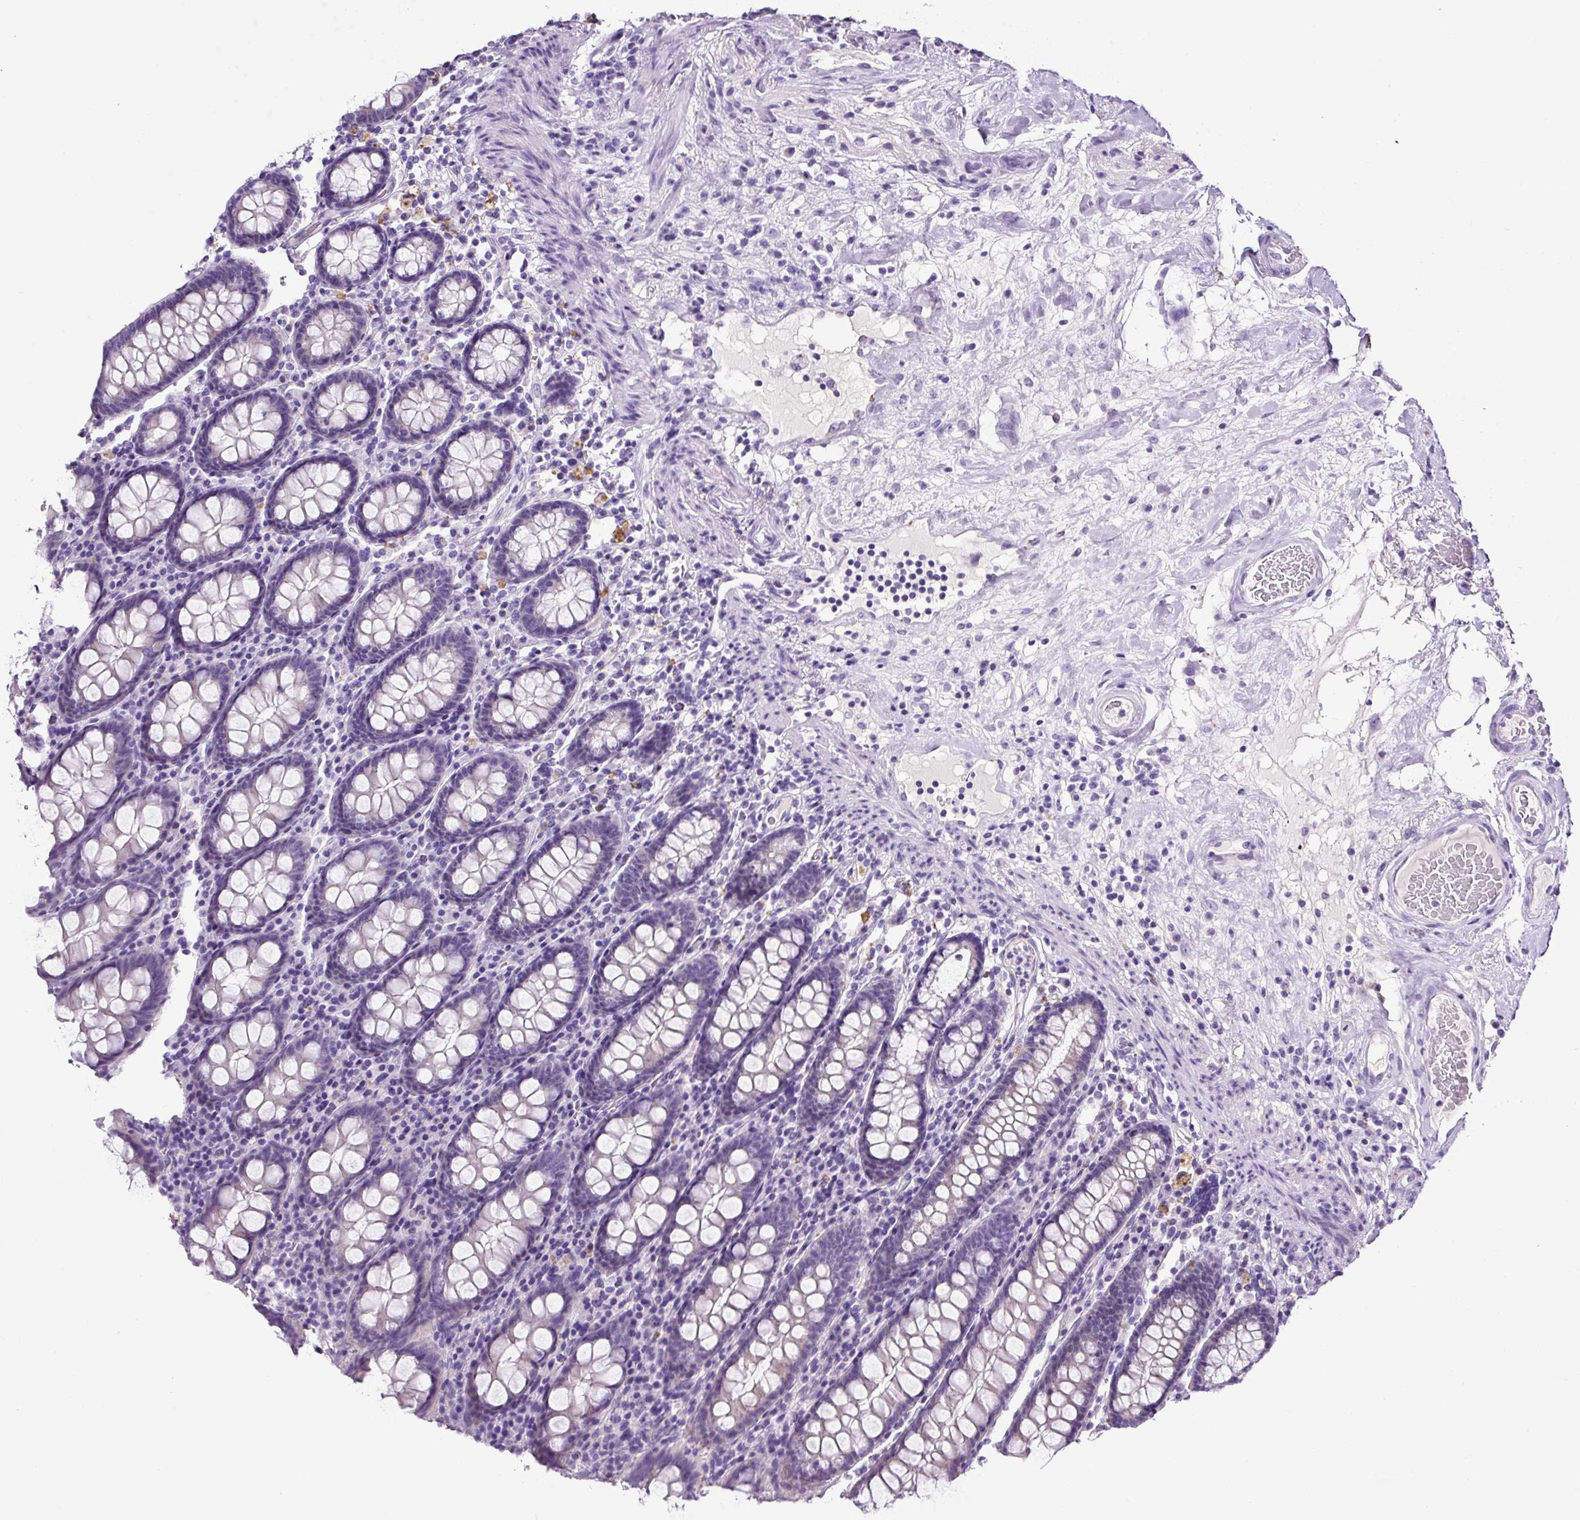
{"staining": {"intensity": "negative", "quantity": "none", "location": "none"}, "tissue": "colon", "cell_type": "Endothelial cells", "image_type": "normal", "snomed": [{"axis": "morphology", "description": "Normal tissue, NOS"}, {"axis": "topography", "description": "Colon"}], "caption": "High power microscopy micrograph of an immunohistochemistry histopathology image of normal colon, revealing no significant positivity in endothelial cells.", "gene": "SP8", "patient": {"sex": "female", "age": 79}}